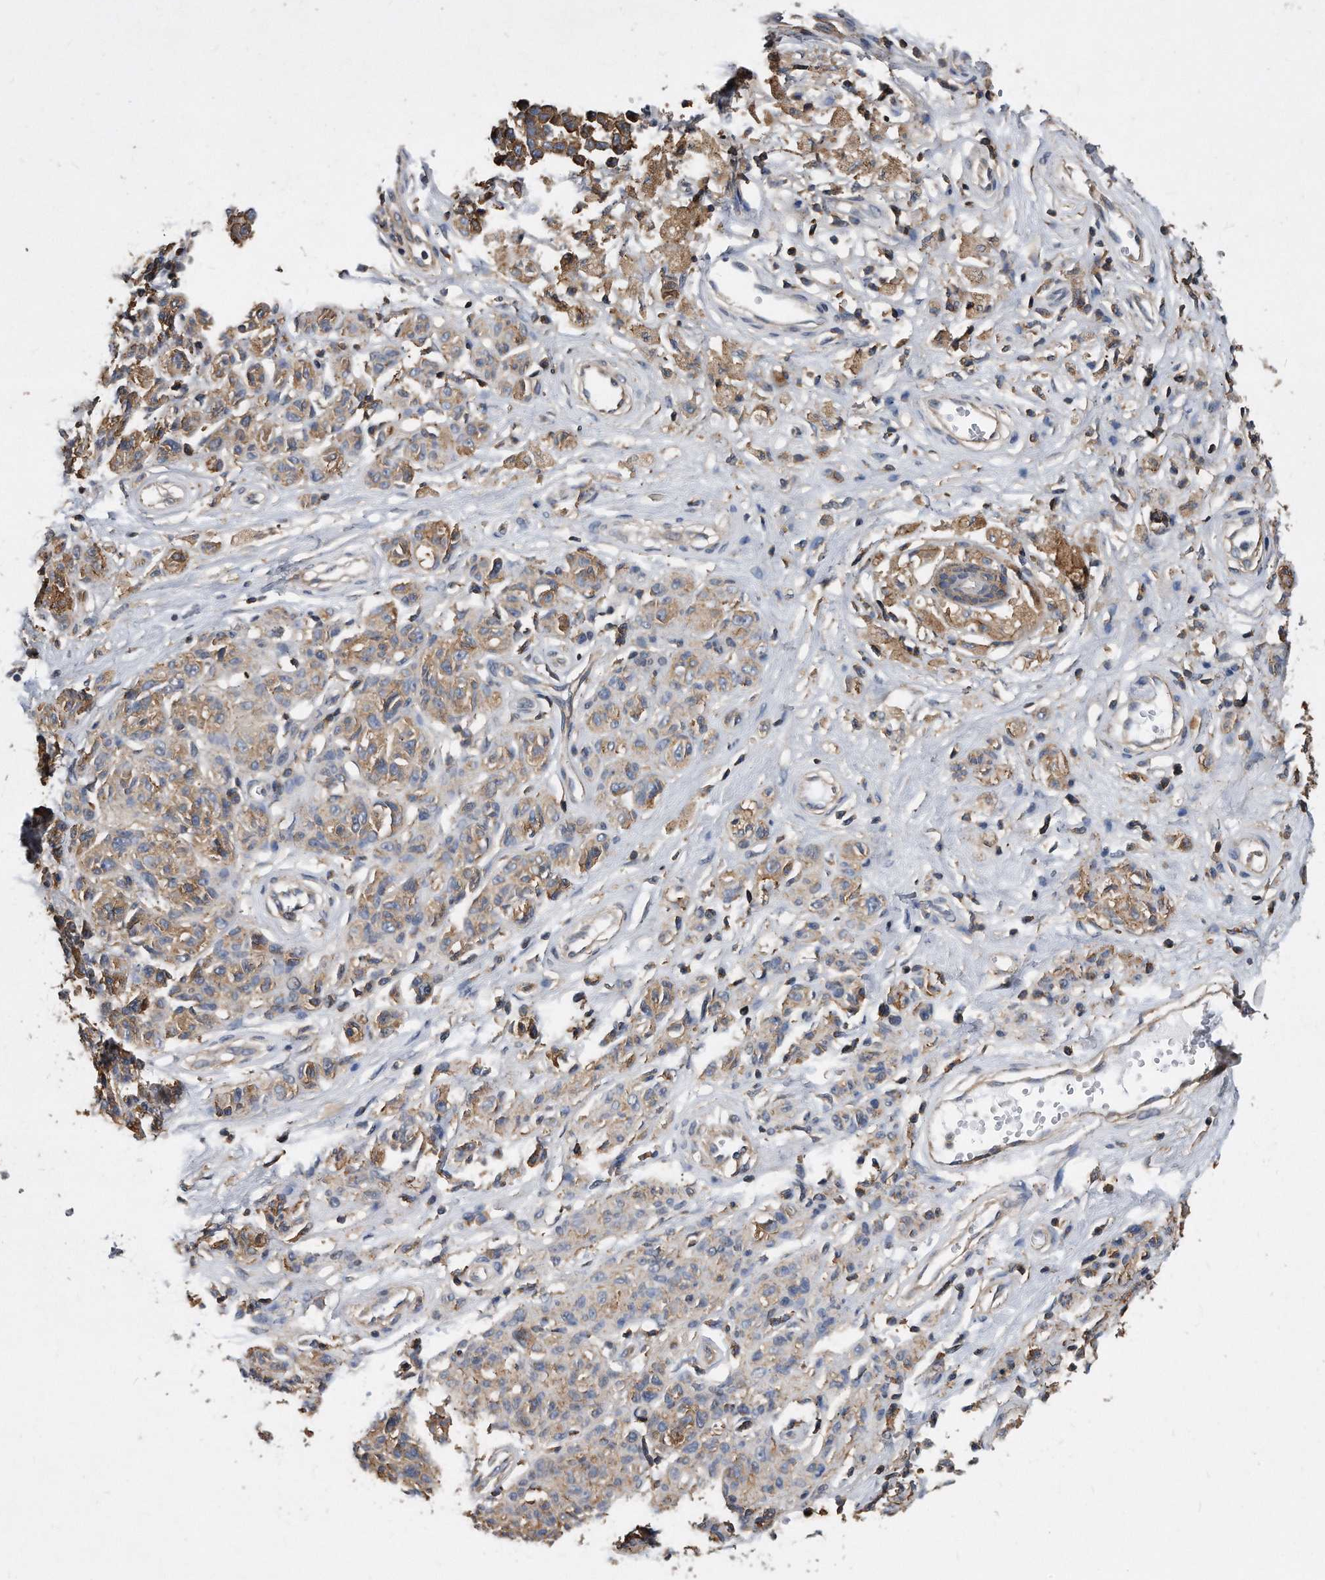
{"staining": {"intensity": "moderate", "quantity": ">75%", "location": "cytoplasmic/membranous"}, "tissue": "melanoma", "cell_type": "Tumor cells", "image_type": "cancer", "snomed": [{"axis": "morphology", "description": "Malignant melanoma, NOS"}, {"axis": "topography", "description": "Skin"}], "caption": "Protein positivity by immunohistochemistry (IHC) demonstrates moderate cytoplasmic/membranous positivity in about >75% of tumor cells in malignant melanoma.", "gene": "ATG5", "patient": {"sex": "female", "age": 64}}